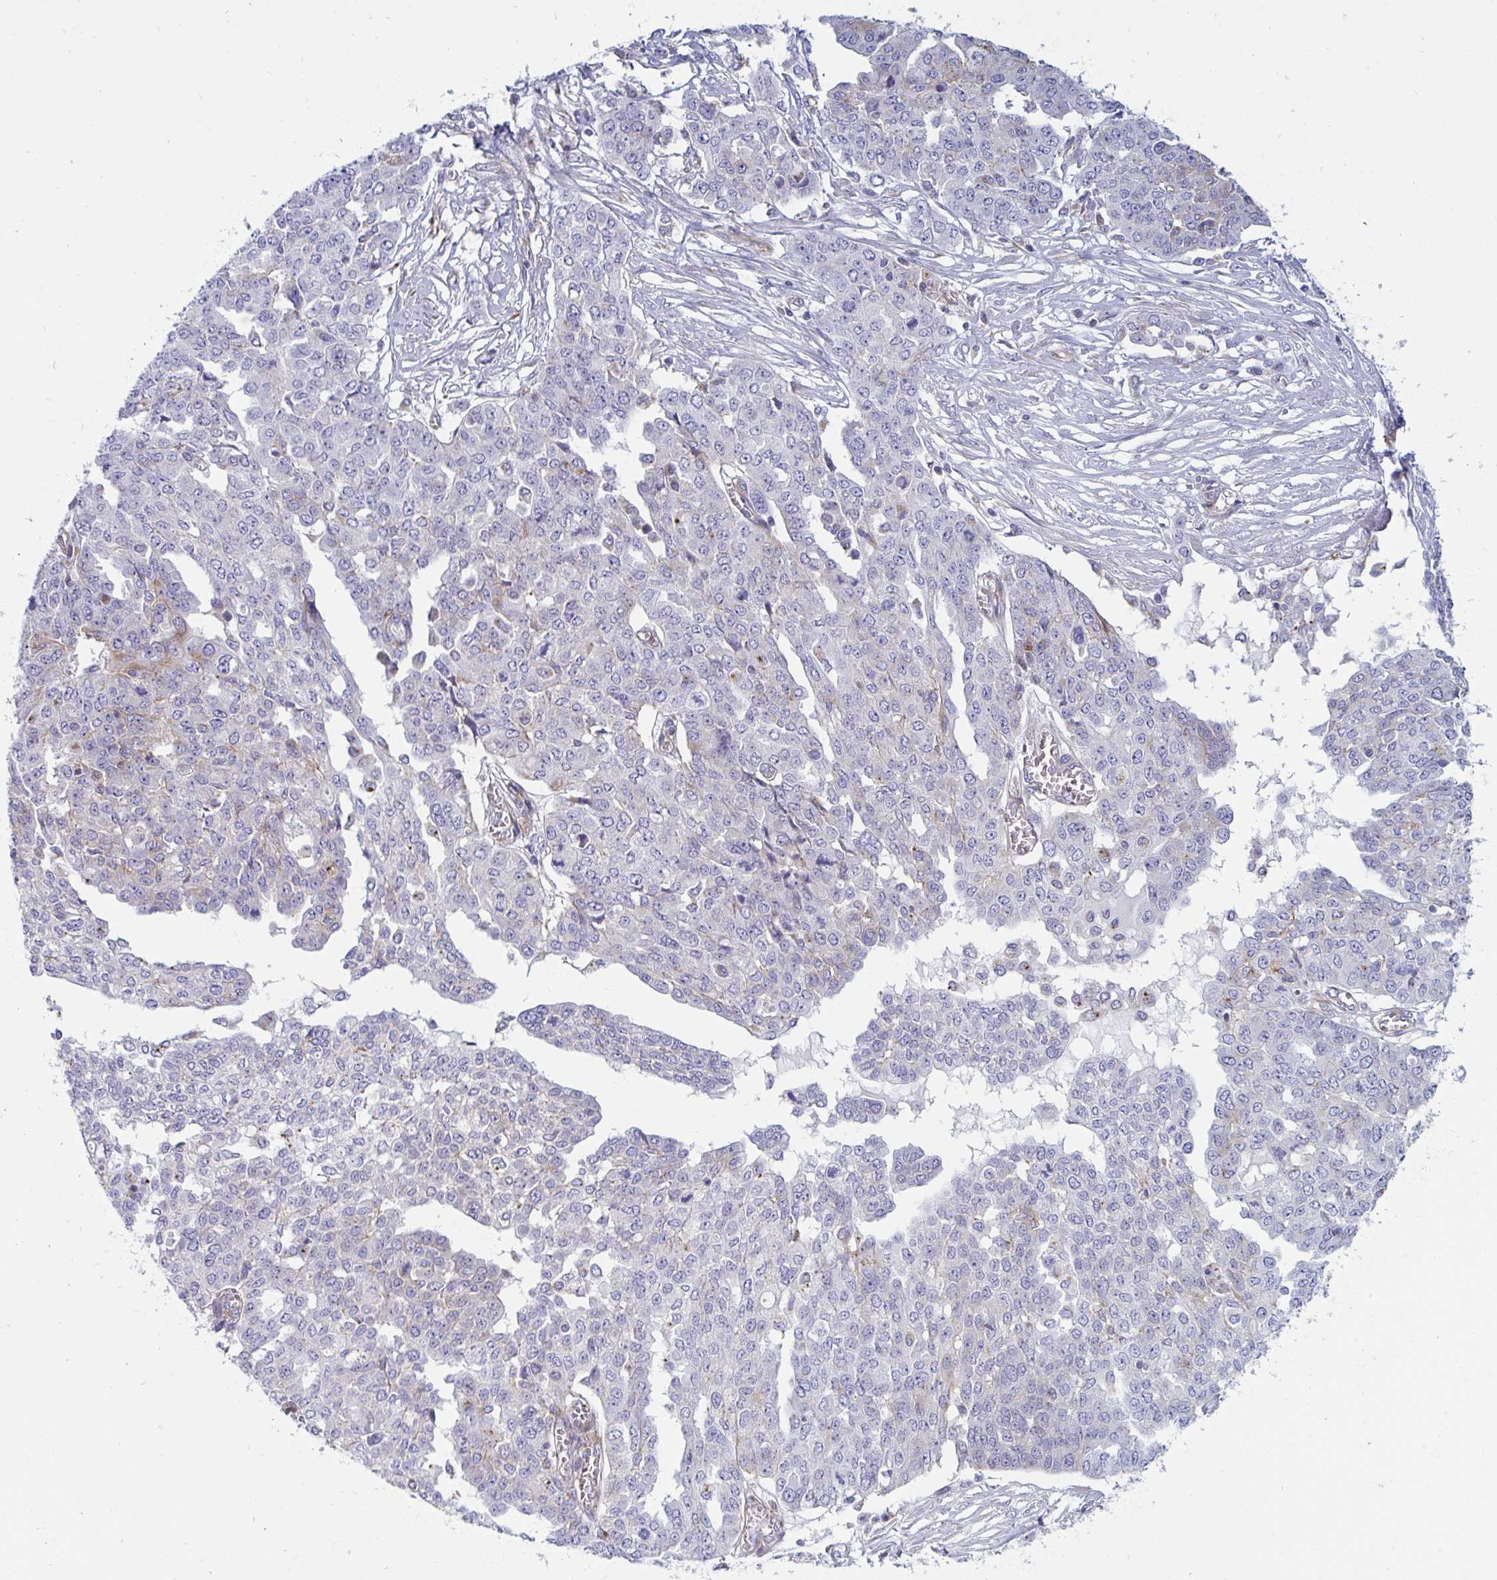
{"staining": {"intensity": "negative", "quantity": "none", "location": "none"}, "tissue": "ovarian cancer", "cell_type": "Tumor cells", "image_type": "cancer", "snomed": [{"axis": "morphology", "description": "Cystadenocarcinoma, serous, NOS"}, {"axis": "topography", "description": "Soft tissue"}, {"axis": "topography", "description": "Ovary"}], "caption": "Serous cystadenocarcinoma (ovarian) was stained to show a protein in brown. There is no significant staining in tumor cells.", "gene": "SLC9A6", "patient": {"sex": "female", "age": 57}}